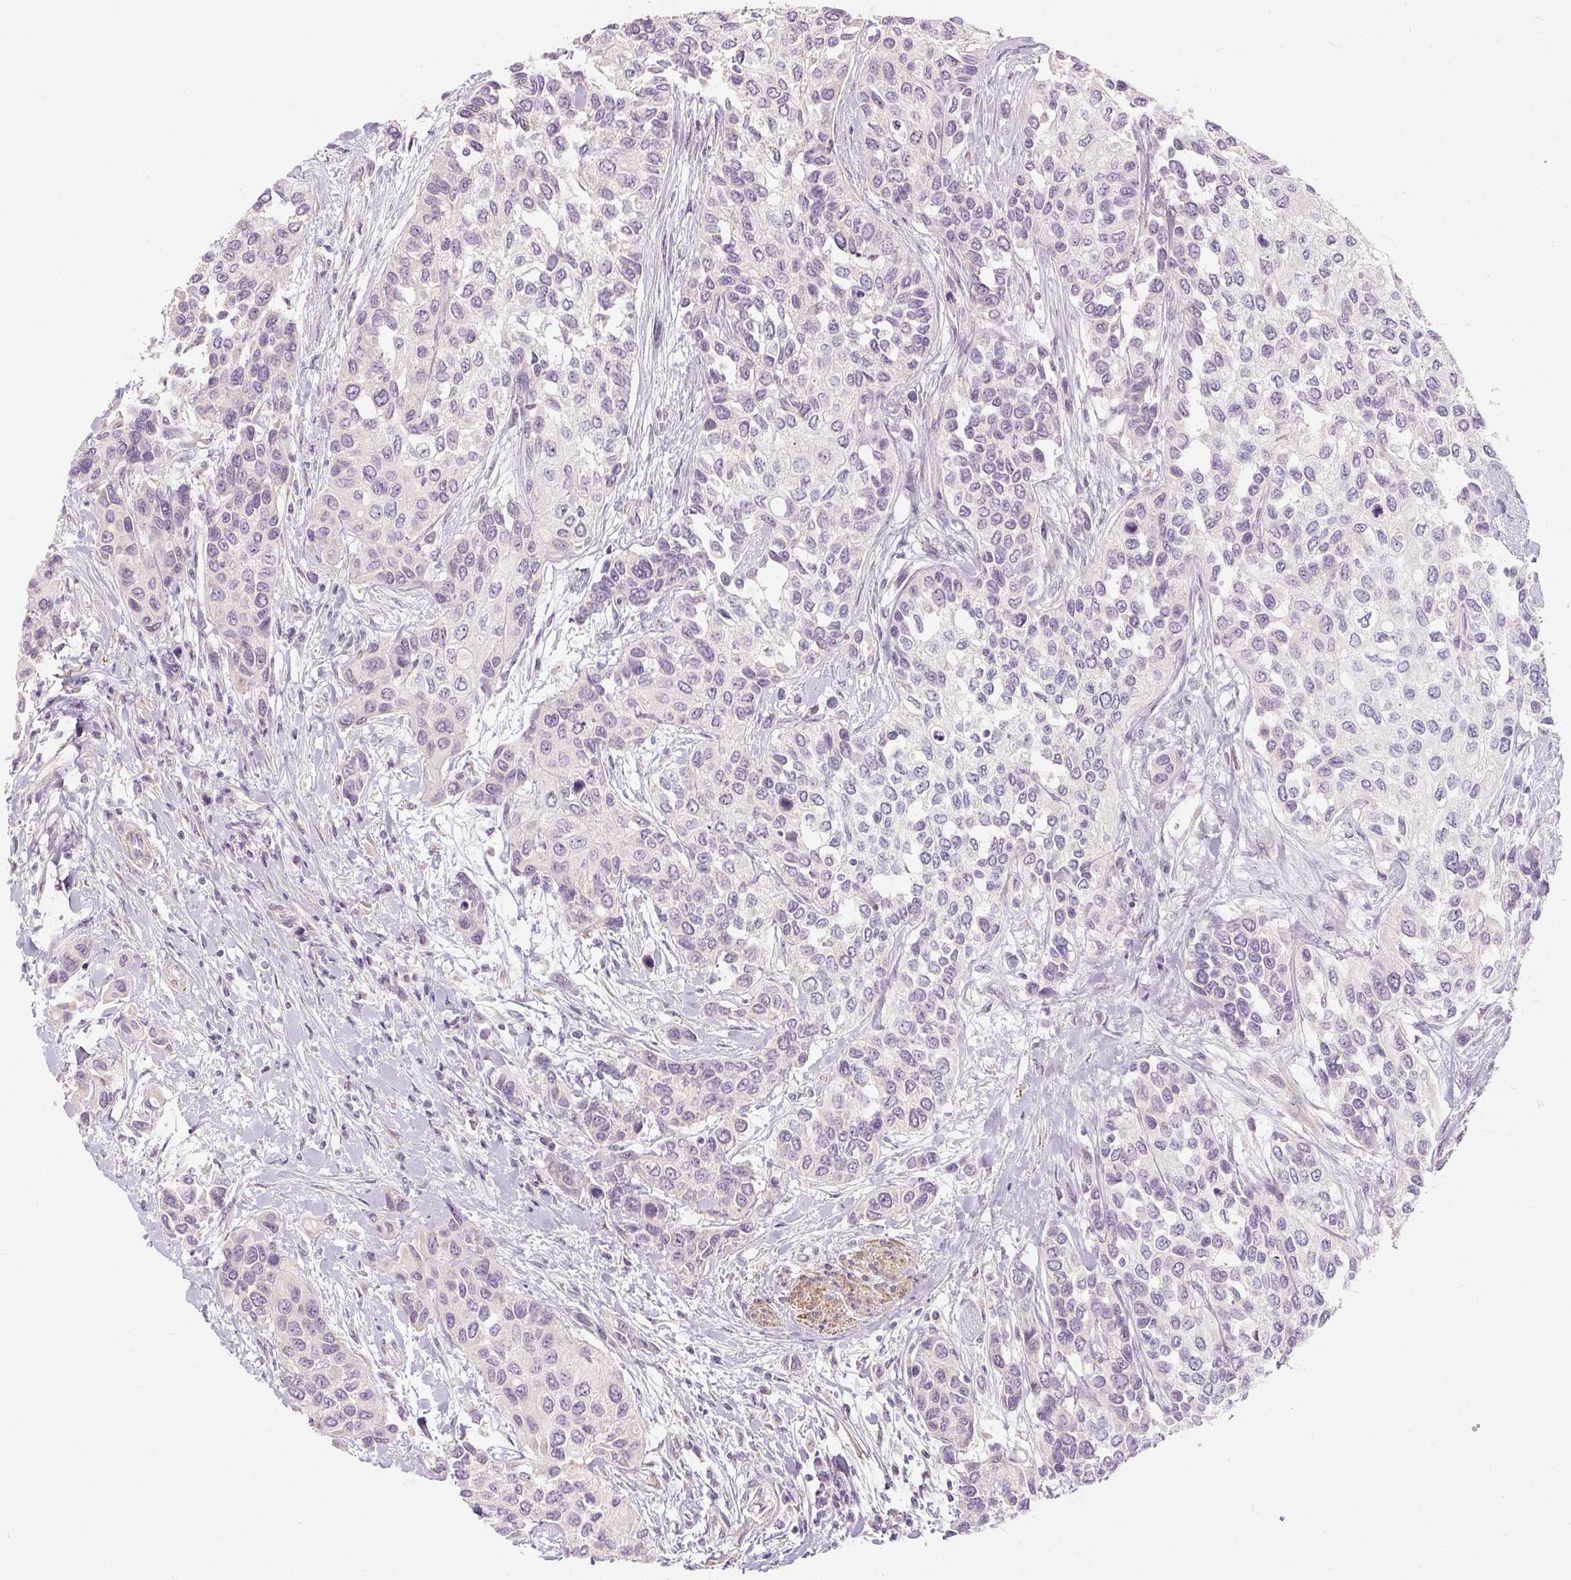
{"staining": {"intensity": "negative", "quantity": "none", "location": "none"}, "tissue": "urothelial cancer", "cell_type": "Tumor cells", "image_type": "cancer", "snomed": [{"axis": "morphology", "description": "Normal tissue, NOS"}, {"axis": "morphology", "description": "Urothelial carcinoma, High grade"}, {"axis": "topography", "description": "Vascular tissue"}, {"axis": "topography", "description": "Urinary bladder"}], "caption": "Photomicrograph shows no protein positivity in tumor cells of urothelial cancer tissue. The staining is performed using DAB brown chromogen with nuclei counter-stained in using hematoxylin.", "gene": "CAPN3", "patient": {"sex": "female", "age": 56}}